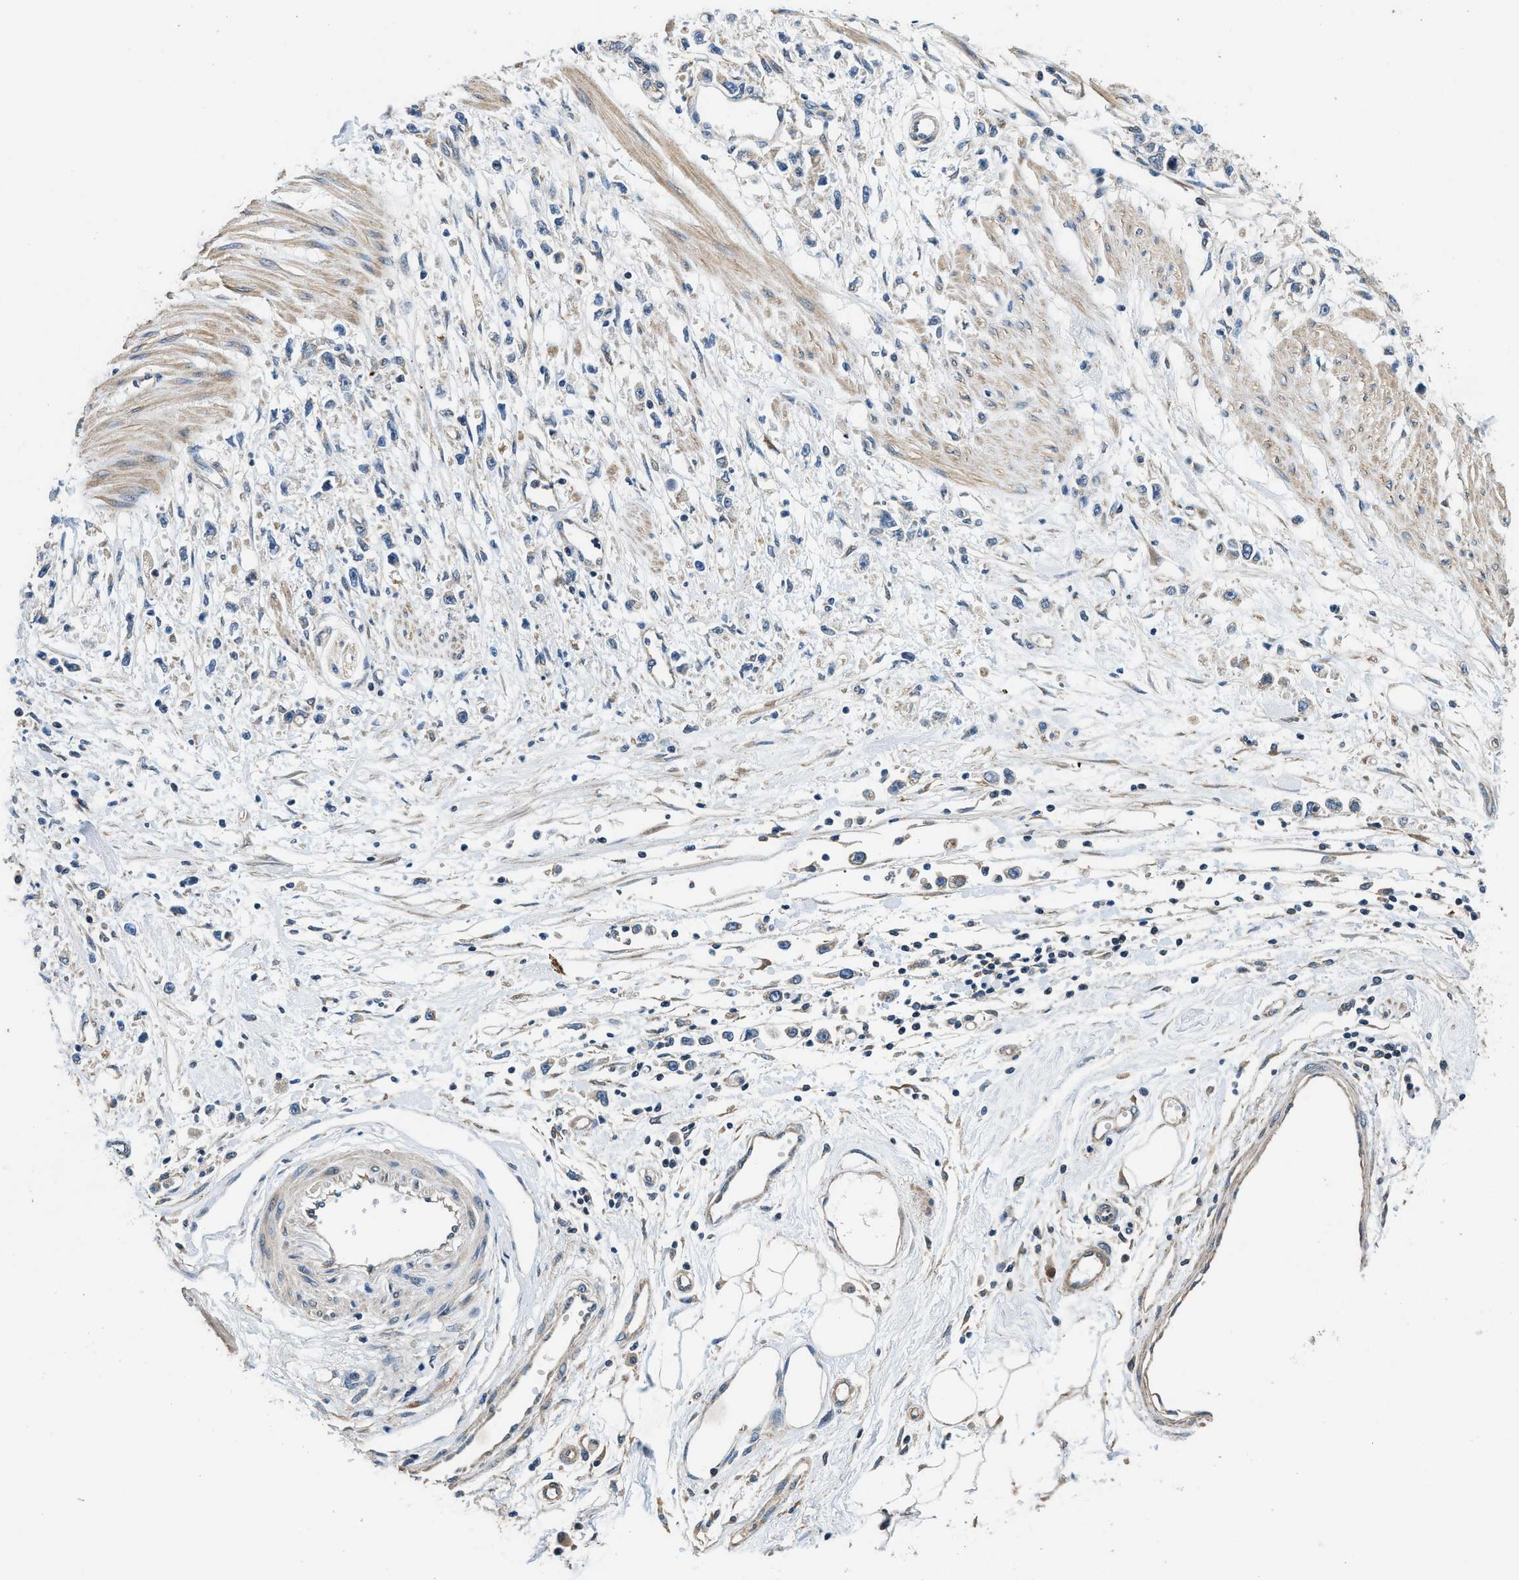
{"staining": {"intensity": "negative", "quantity": "none", "location": "none"}, "tissue": "stomach cancer", "cell_type": "Tumor cells", "image_type": "cancer", "snomed": [{"axis": "morphology", "description": "Adenocarcinoma, NOS"}, {"axis": "topography", "description": "Stomach"}], "caption": "DAB immunohistochemical staining of stomach cancer (adenocarcinoma) exhibits no significant expression in tumor cells.", "gene": "SSH2", "patient": {"sex": "female", "age": 59}}